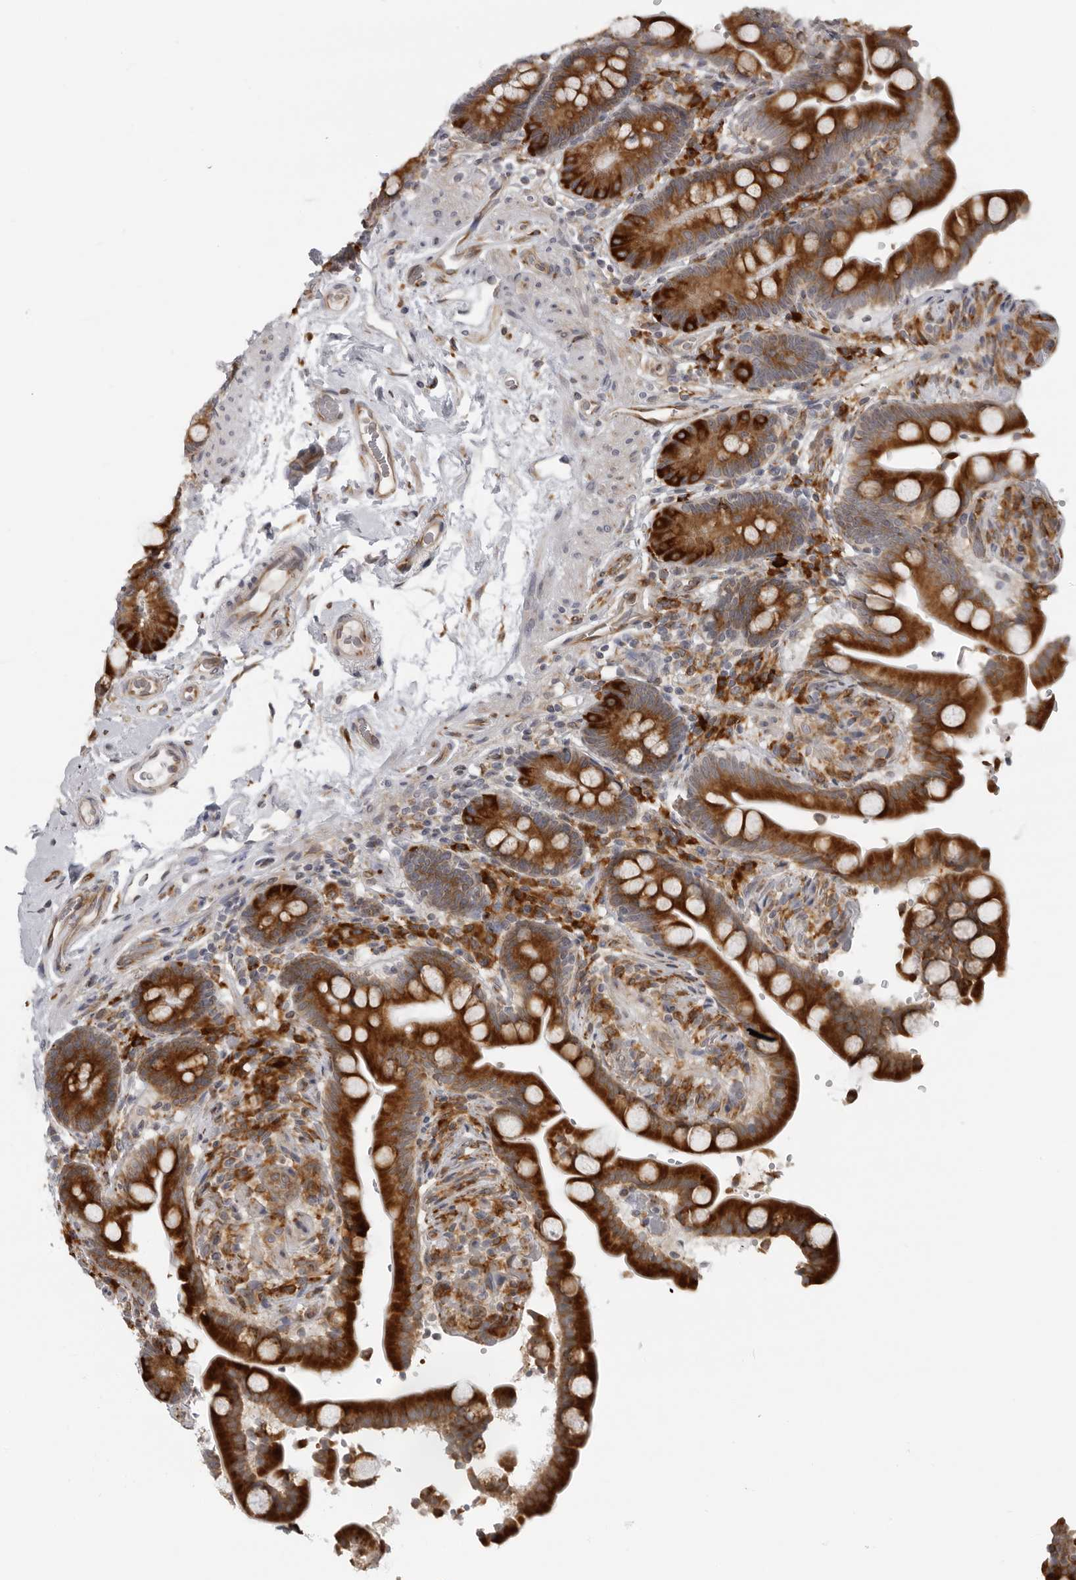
{"staining": {"intensity": "moderate", "quantity": ">75%", "location": "cytoplasmic/membranous"}, "tissue": "colon", "cell_type": "Endothelial cells", "image_type": "normal", "snomed": [{"axis": "morphology", "description": "Normal tissue, NOS"}, {"axis": "topography", "description": "Smooth muscle"}, {"axis": "topography", "description": "Colon"}], "caption": "Protein analysis of normal colon shows moderate cytoplasmic/membranous staining in approximately >75% of endothelial cells.", "gene": "ALPK2", "patient": {"sex": "male", "age": 73}}